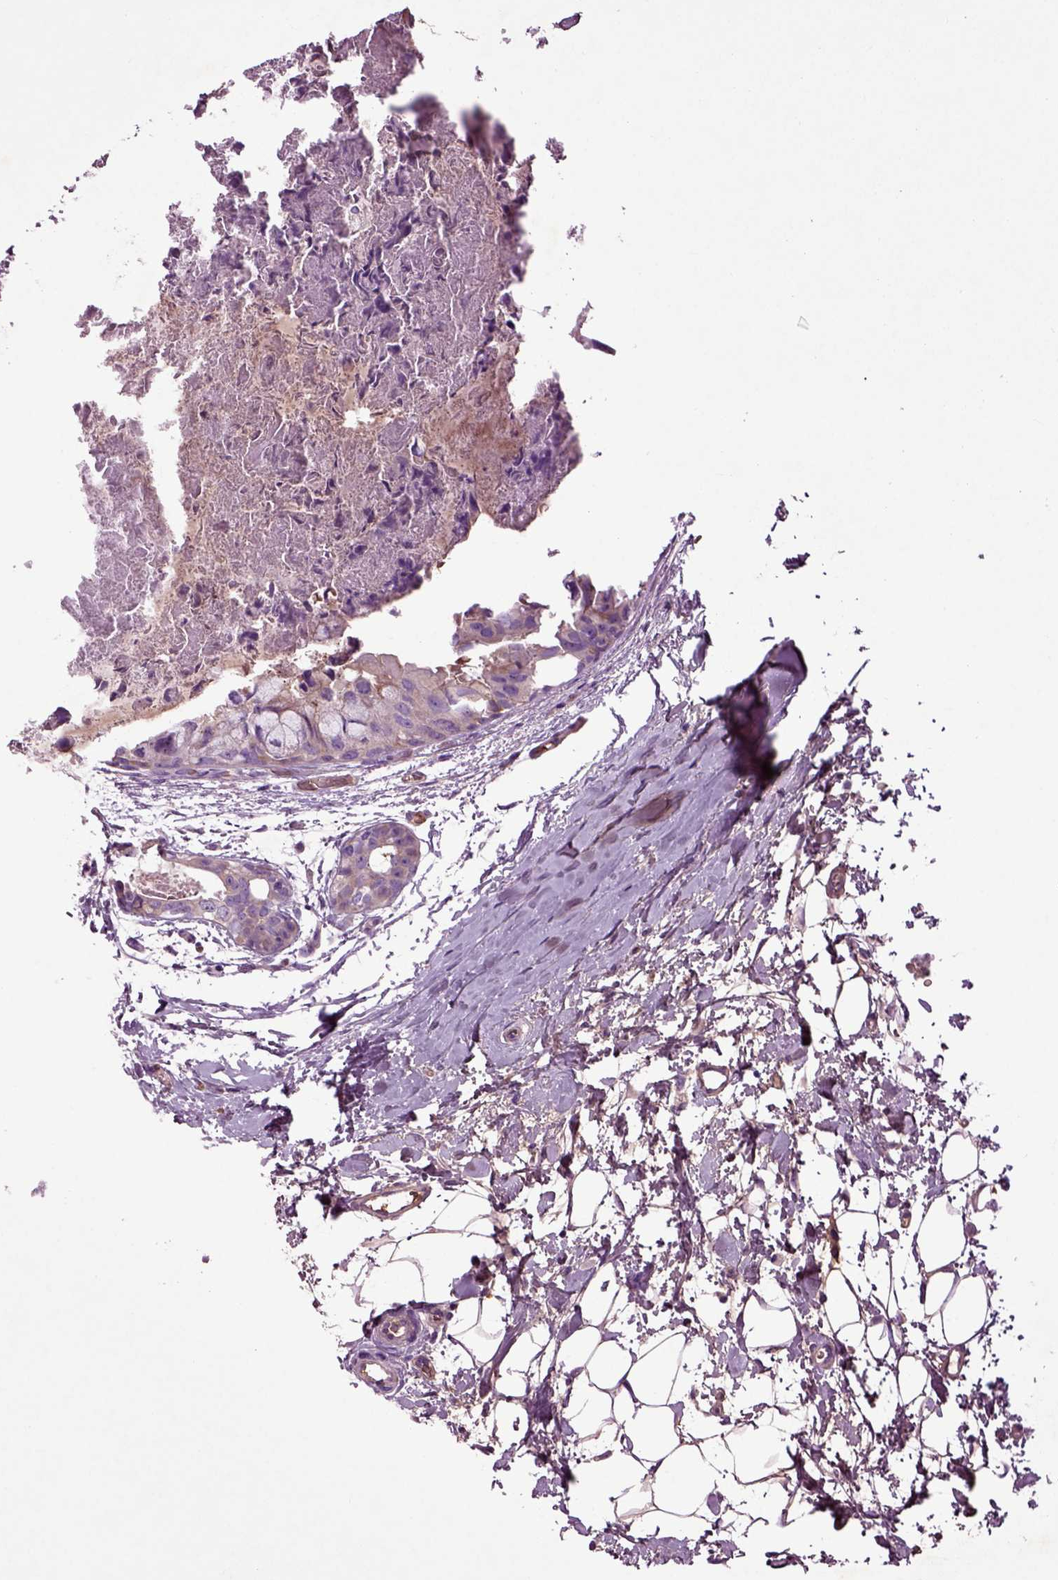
{"staining": {"intensity": "moderate", "quantity": "<25%", "location": "cytoplasmic/membranous"}, "tissue": "breast cancer", "cell_type": "Tumor cells", "image_type": "cancer", "snomed": [{"axis": "morphology", "description": "Normal tissue, NOS"}, {"axis": "morphology", "description": "Duct carcinoma"}, {"axis": "topography", "description": "Breast"}], "caption": "Immunohistochemistry photomicrograph of human breast cancer stained for a protein (brown), which exhibits low levels of moderate cytoplasmic/membranous expression in approximately <25% of tumor cells.", "gene": "SPON1", "patient": {"sex": "female", "age": 40}}